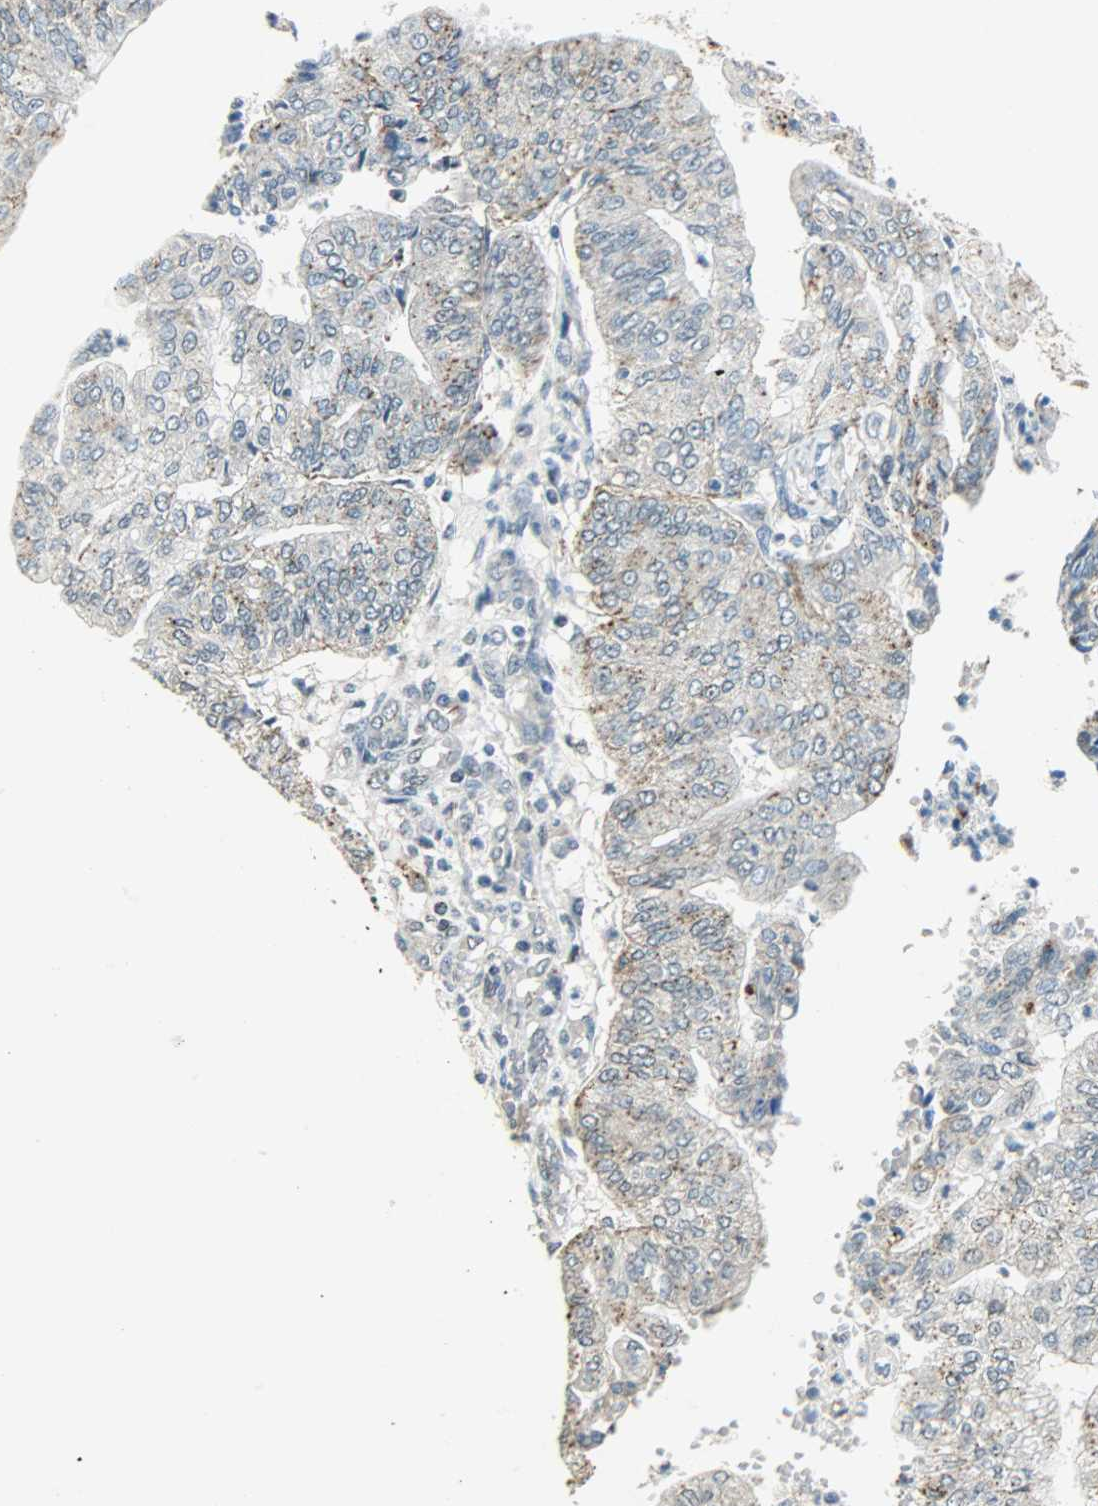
{"staining": {"intensity": "moderate", "quantity": "25%-75%", "location": "cytoplasmic/membranous"}, "tissue": "endometrial cancer", "cell_type": "Tumor cells", "image_type": "cancer", "snomed": [{"axis": "morphology", "description": "Adenocarcinoma, NOS"}, {"axis": "topography", "description": "Endometrium"}], "caption": "Immunohistochemistry histopathology image of neoplastic tissue: endometrial cancer stained using IHC exhibits medium levels of moderate protein expression localized specifically in the cytoplasmic/membranous of tumor cells, appearing as a cytoplasmic/membranous brown color.", "gene": "GIT2", "patient": {"sex": "female", "age": 59}}